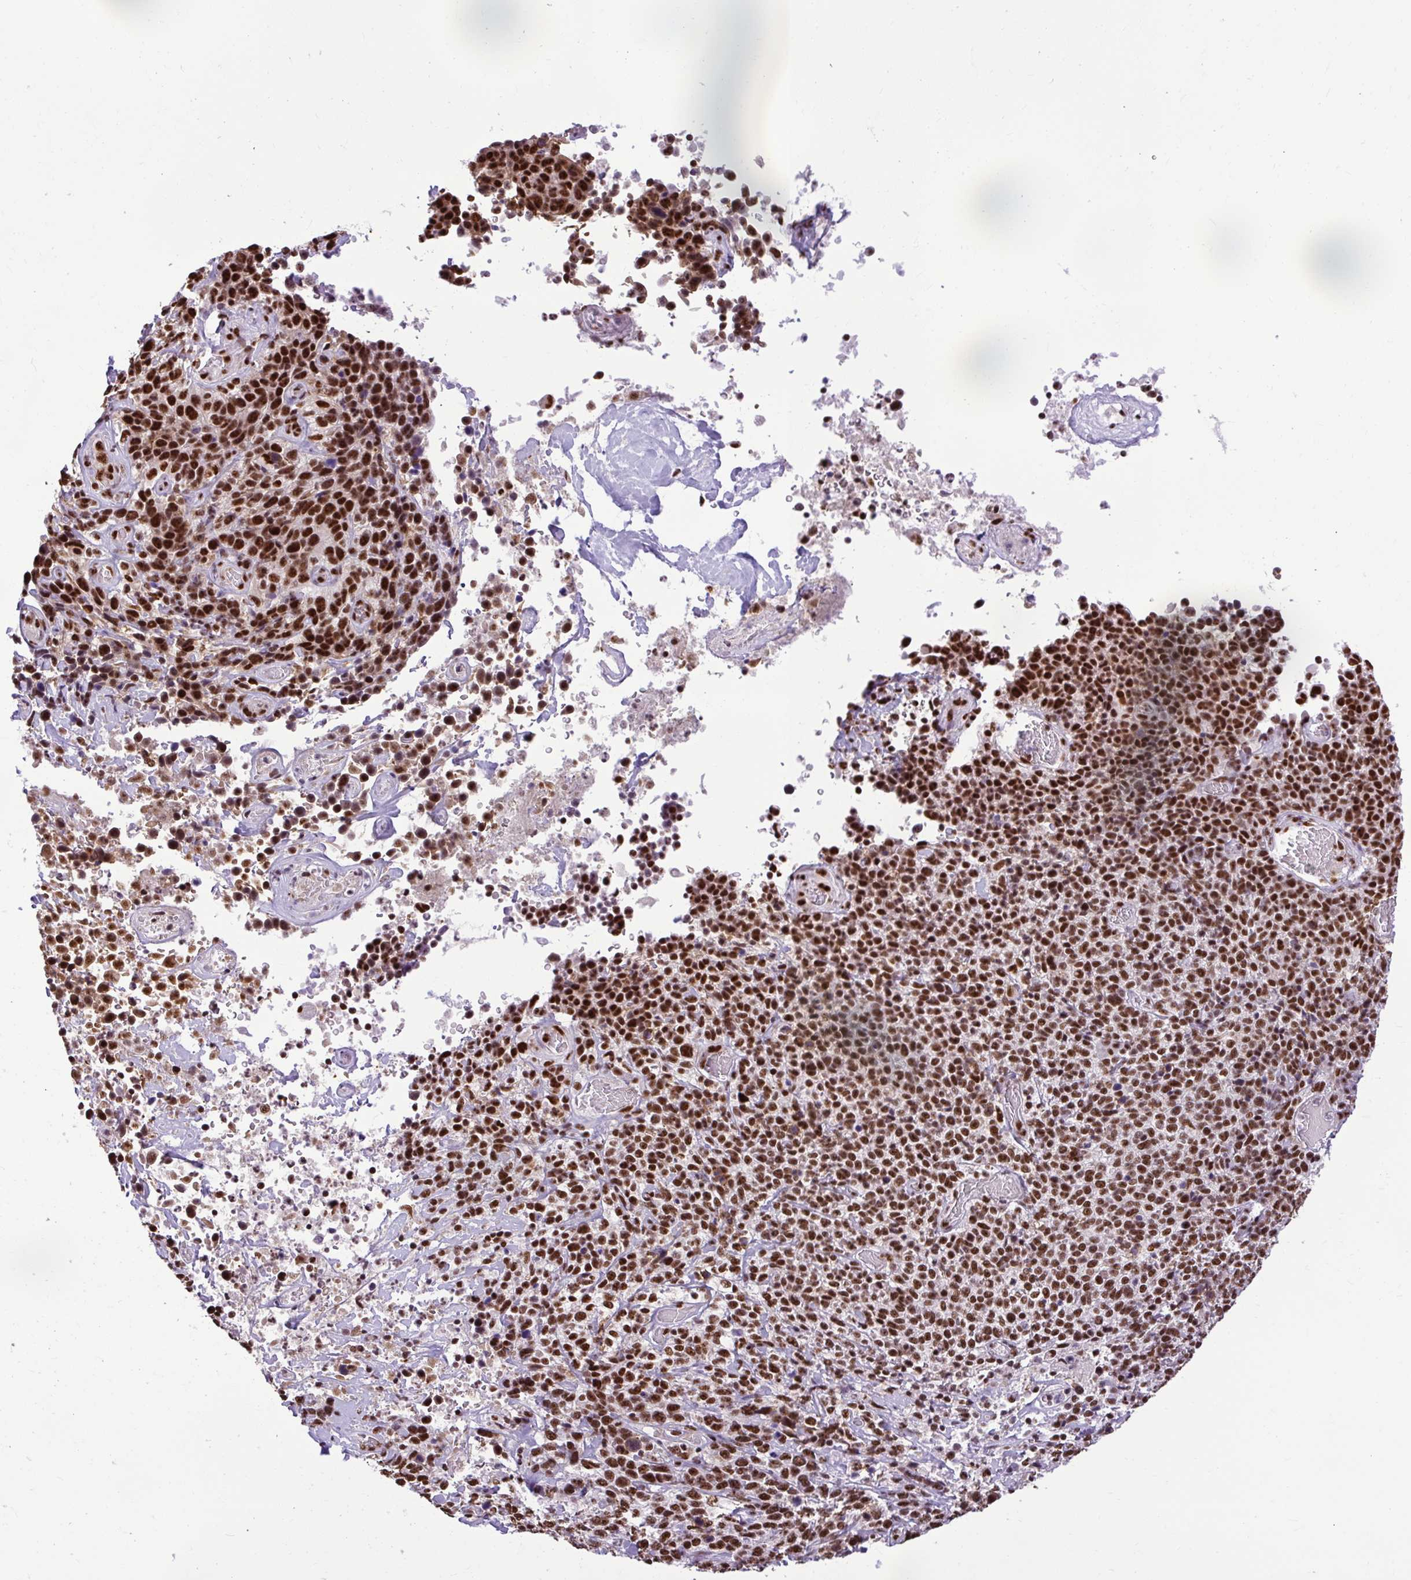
{"staining": {"intensity": "strong", "quantity": ">75%", "location": "nuclear"}, "tissue": "cervical cancer", "cell_type": "Tumor cells", "image_type": "cancer", "snomed": [{"axis": "morphology", "description": "Squamous cell carcinoma, NOS"}, {"axis": "topography", "description": "Cervix"}], "caption": "DAB (3,3'-diaminobenzidine) immunohistochemical staining of human cervical squamous cell carcinoma demonstrates strong nuclear protein positivity in about >75% of tumor cells.", "gene": "PRPF19", "patient": {"sex": "female", "age": 46}}